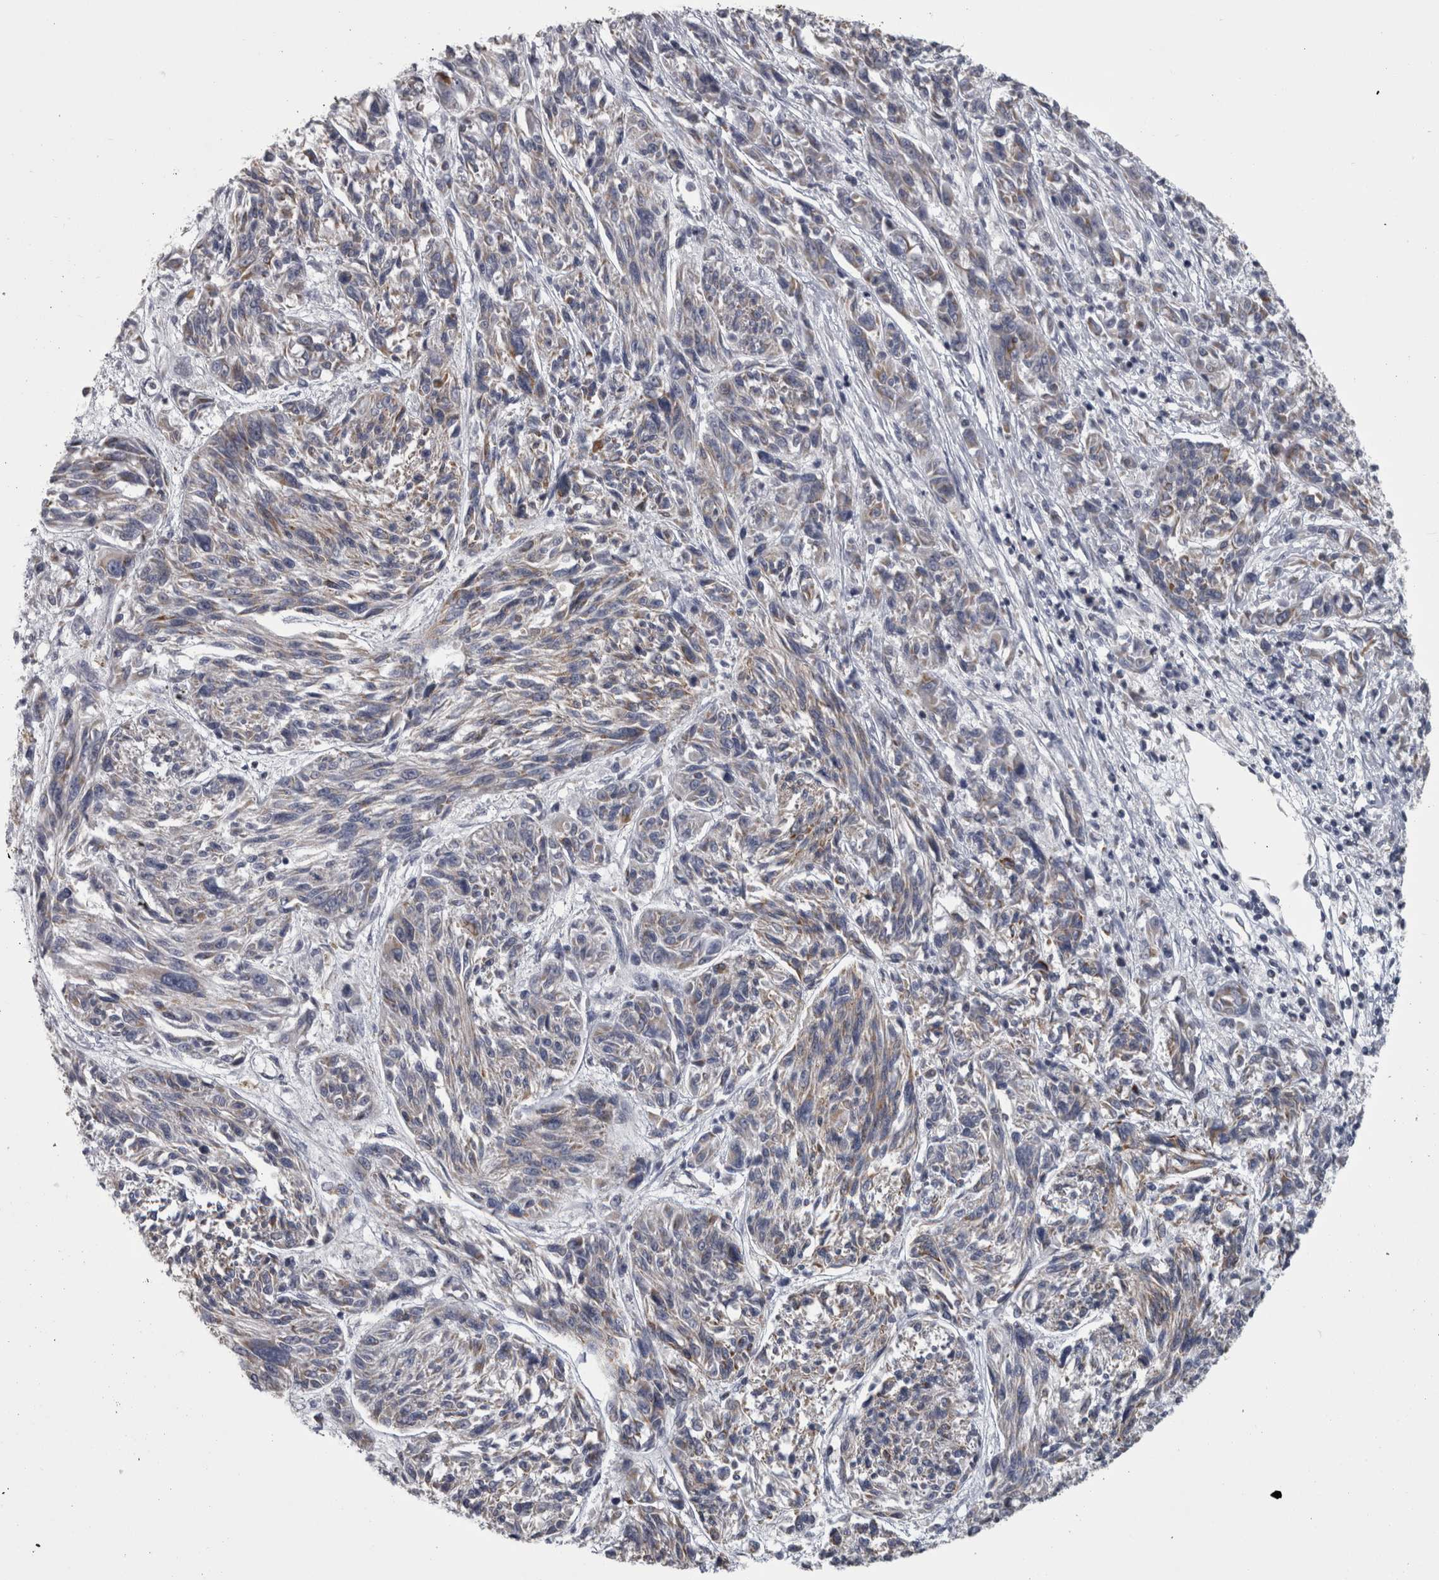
{"staining": {"intensity": "weak", "quantity": ">75%", "location": "cytoplasmic/membranous"}, "tissue": "melanoma", "cell_type": "Tumor cells", "image_type": "cancer", "snomed": [{"axis": "morphology", "description": "Malignant melanoma, NOS"}, {"axis": "topography", "description": "Skin"}], "caption": "DAB immunohistochemical staining of human melanoma shows weak cytoplasmic/membranous protein expression in approximately >75% of tumor cells.", "gene": "DBT", "patient": {"sex": "male", "age": 53}}